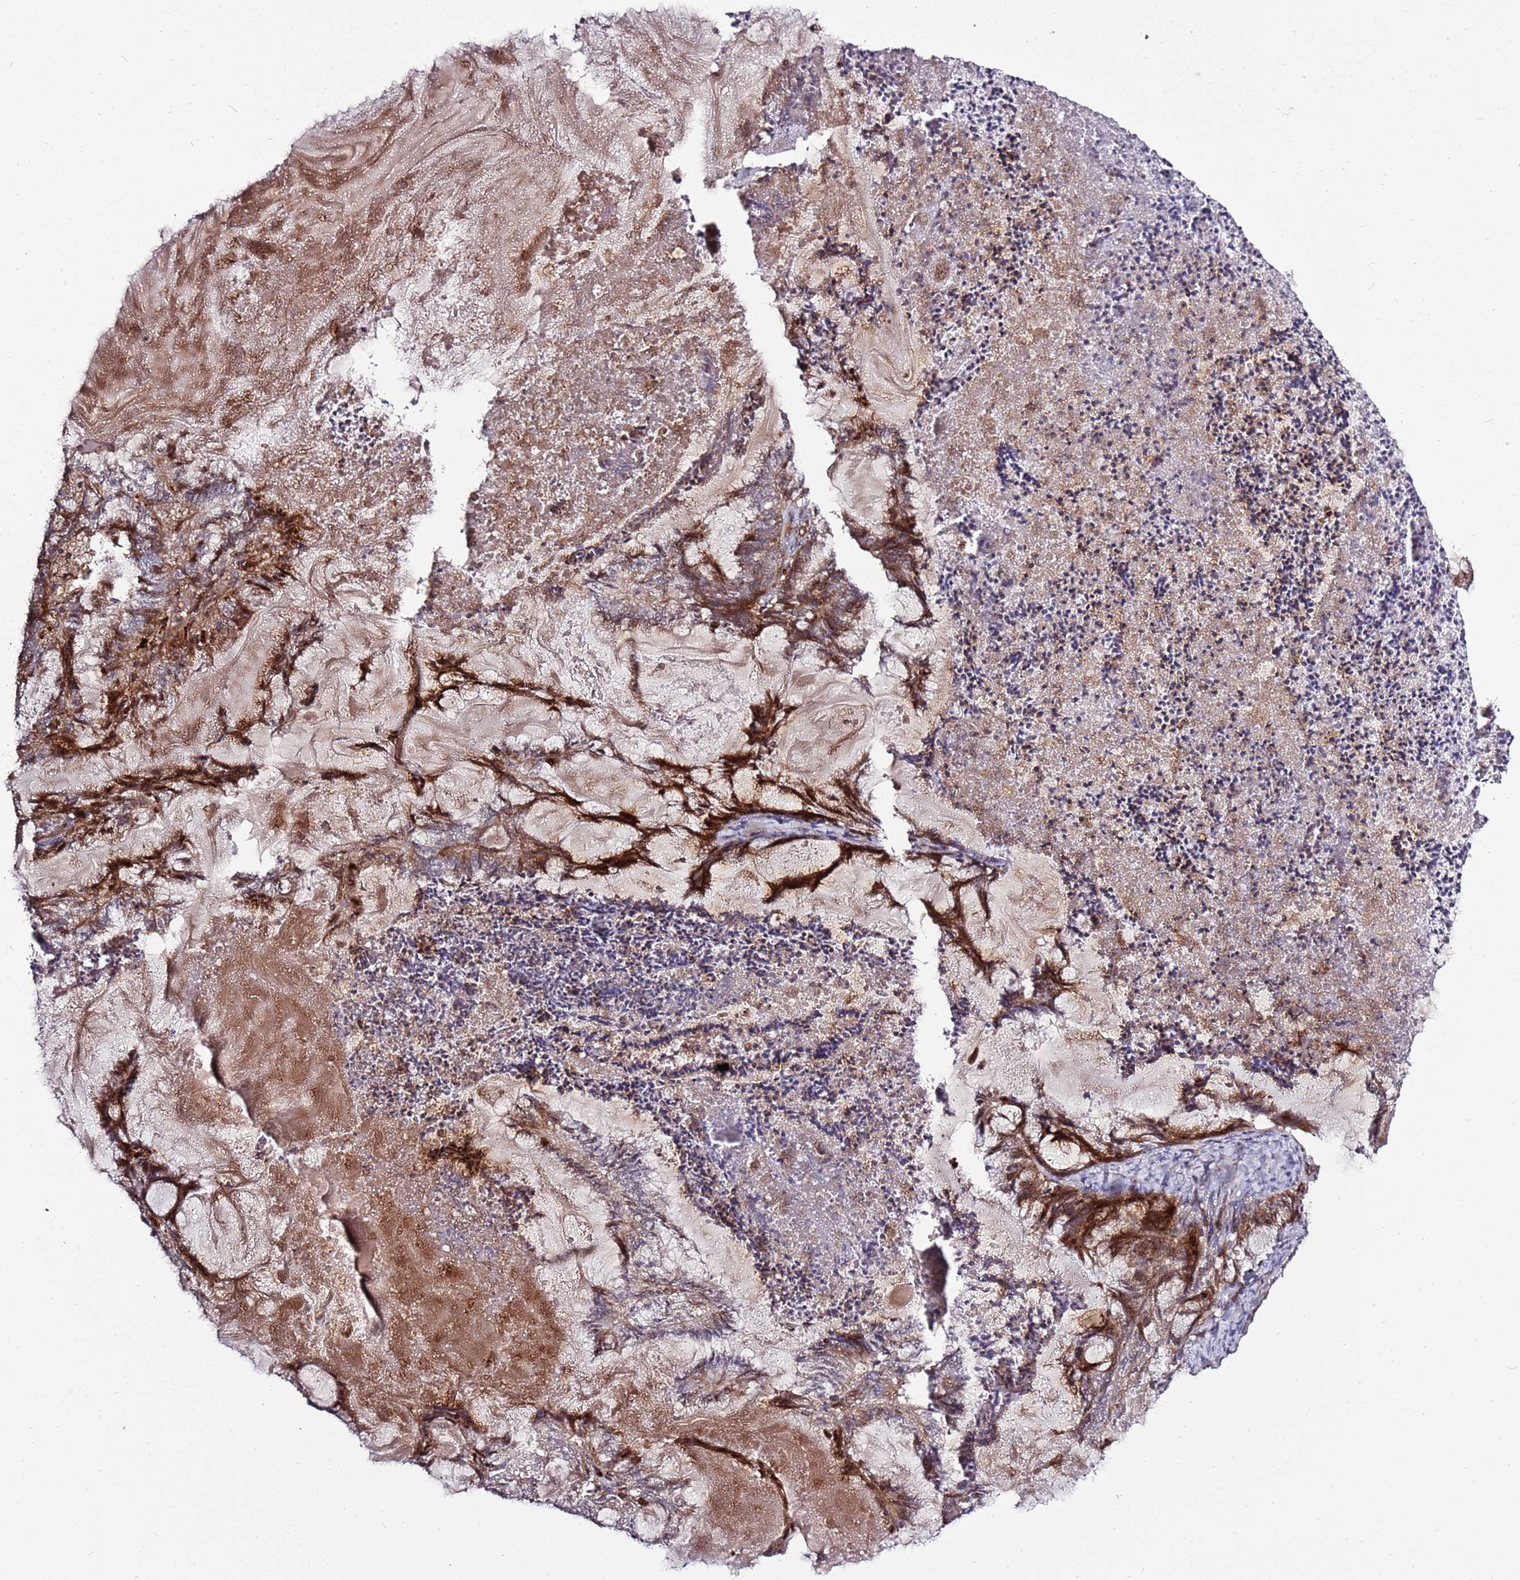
{"staining": {"intensity": "strong", "quantity": ">75%", "location": "cytoplasmic/membranous,nuclear"}, "tissue": "endometrial cancer", "cell_type": "Tumor cells", "image_type": "cancer", "snomed": [{"axis": "morphology", "description": "Adenocarcinoma, NOS"}, {"axis": "topography", "description": "Endometrium"}], "caption": "About >75% of tumor cells in adenocarcinoma (endometrial) demonstrate strong cytoplasmic/membranous and nuclear protein staining as visualized by brown immunohistochemical staining.", "gene": "RHBDL1", "patient": {"sex": "female", "age": 86}}